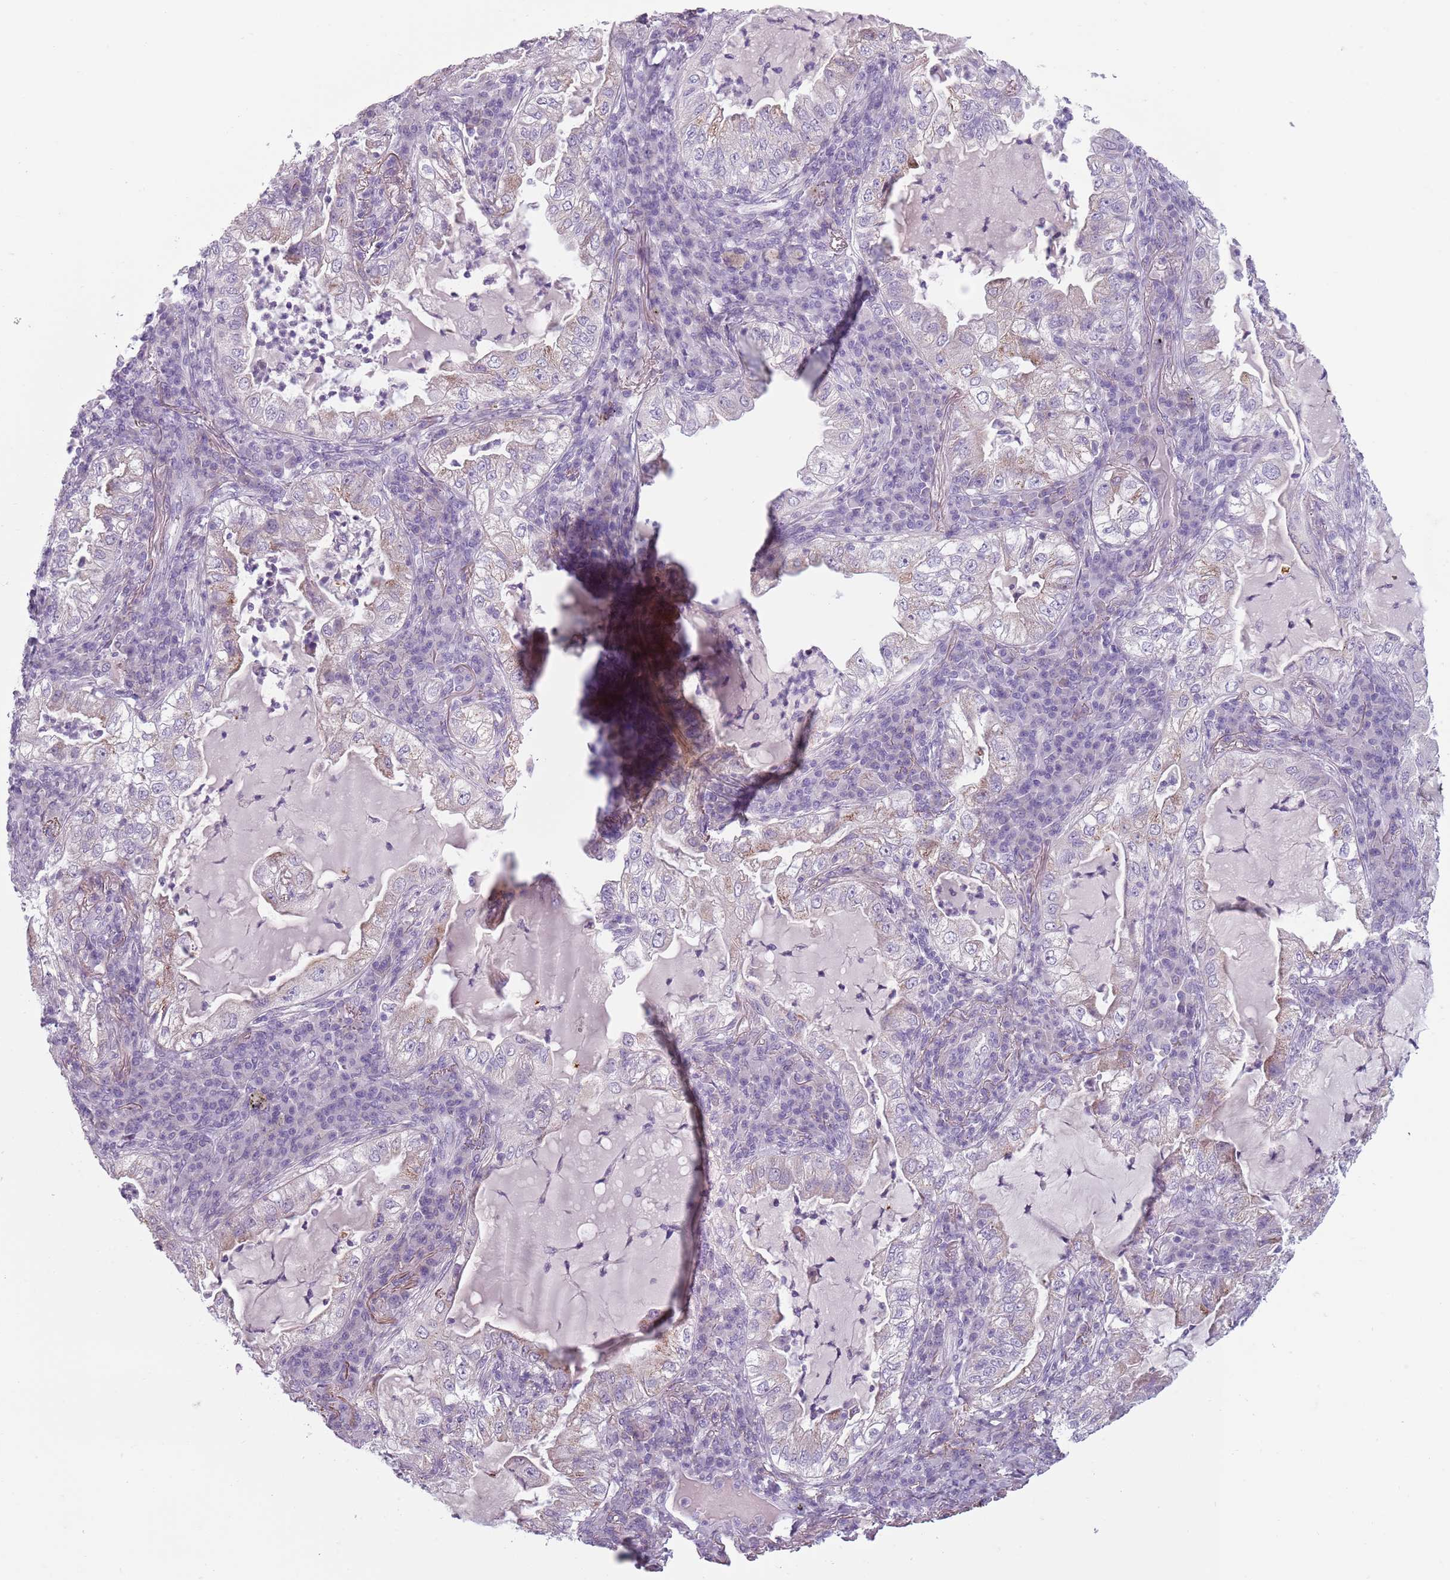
{"staining": {"intensity": "weak", "quantity": "<25%", "location": "cytoplasmic/membranous"}, "tissue": "lung cancer", "cell_type": "Tumor cells", "image_type": "cancer", "snomed": [{"axis": "morphology", "description": "Adenocarcinoma, NOS"}, {"axis": "topography", "description": "Lung"}], "caption": "Human adenocarcinoma (lung) stained for a protein using immunohistochemistry (IHC) reveals no staining in tumor cells.", "gene": "MEGF8", "patient": {"sex": "female", "age": 73}}